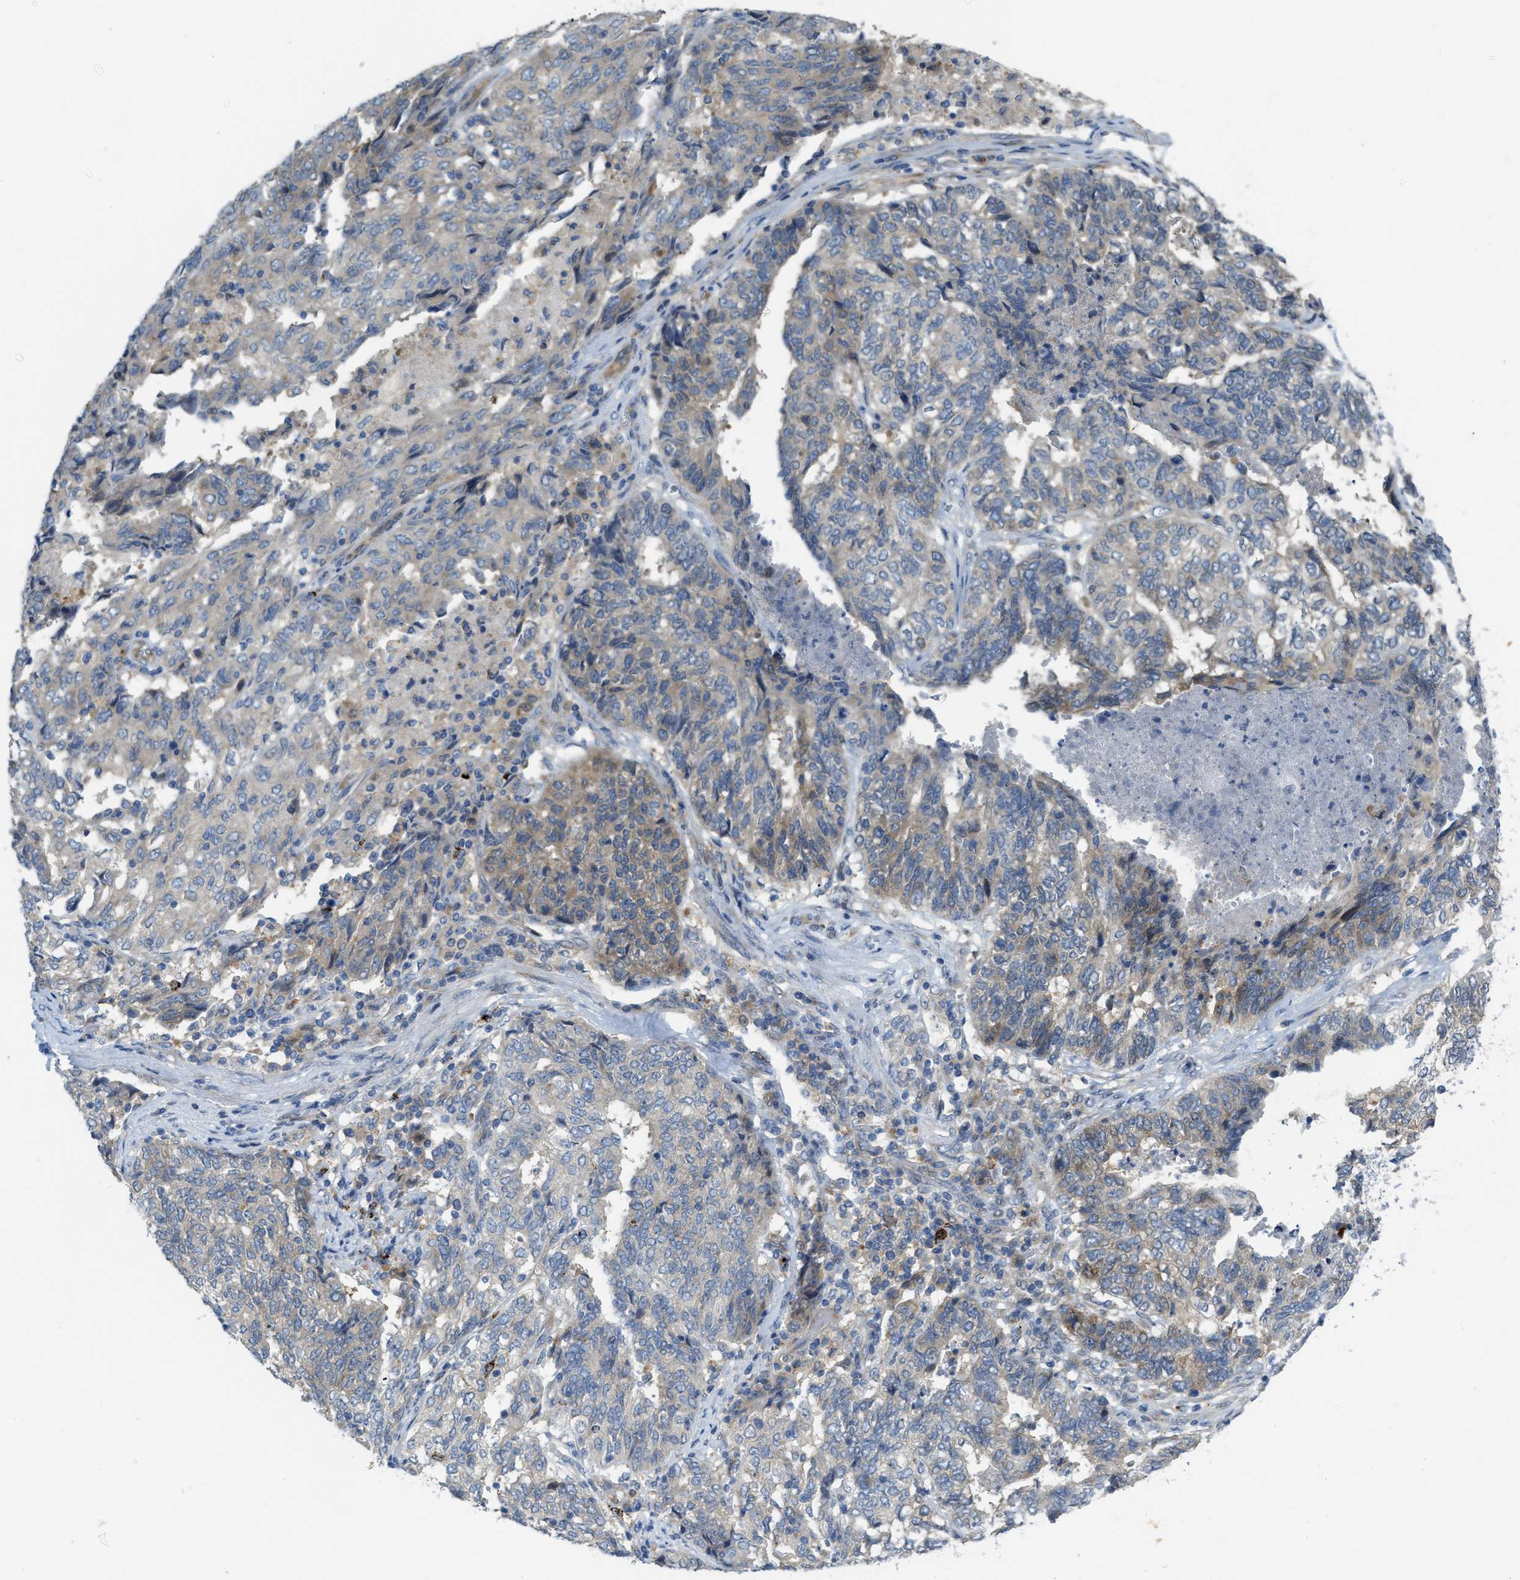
{"staining": {"intensity": "weak", "quantity": "<25%", "location": "cytoplasmic/membranous"}, "tissue": "endometrial cancer", "cell_type": "Tumor cells", "image_type": "cancer", "snomed": [{"axis": "morphology", "description": "Adenocarcinoma, NOS"}, {"axis": "topography", "description": "Endometrium"}], "caption": "IHC micrograph of neoplastic tissue: human adenocarcinoma (endometrial) stained with DAB shows no significant protein expression in tumor cells. (Brightfield microscopy of DAB IHC at high magnification).", "gene": "KLHDC10", "patient": {"sex": "female", "age": 80}}